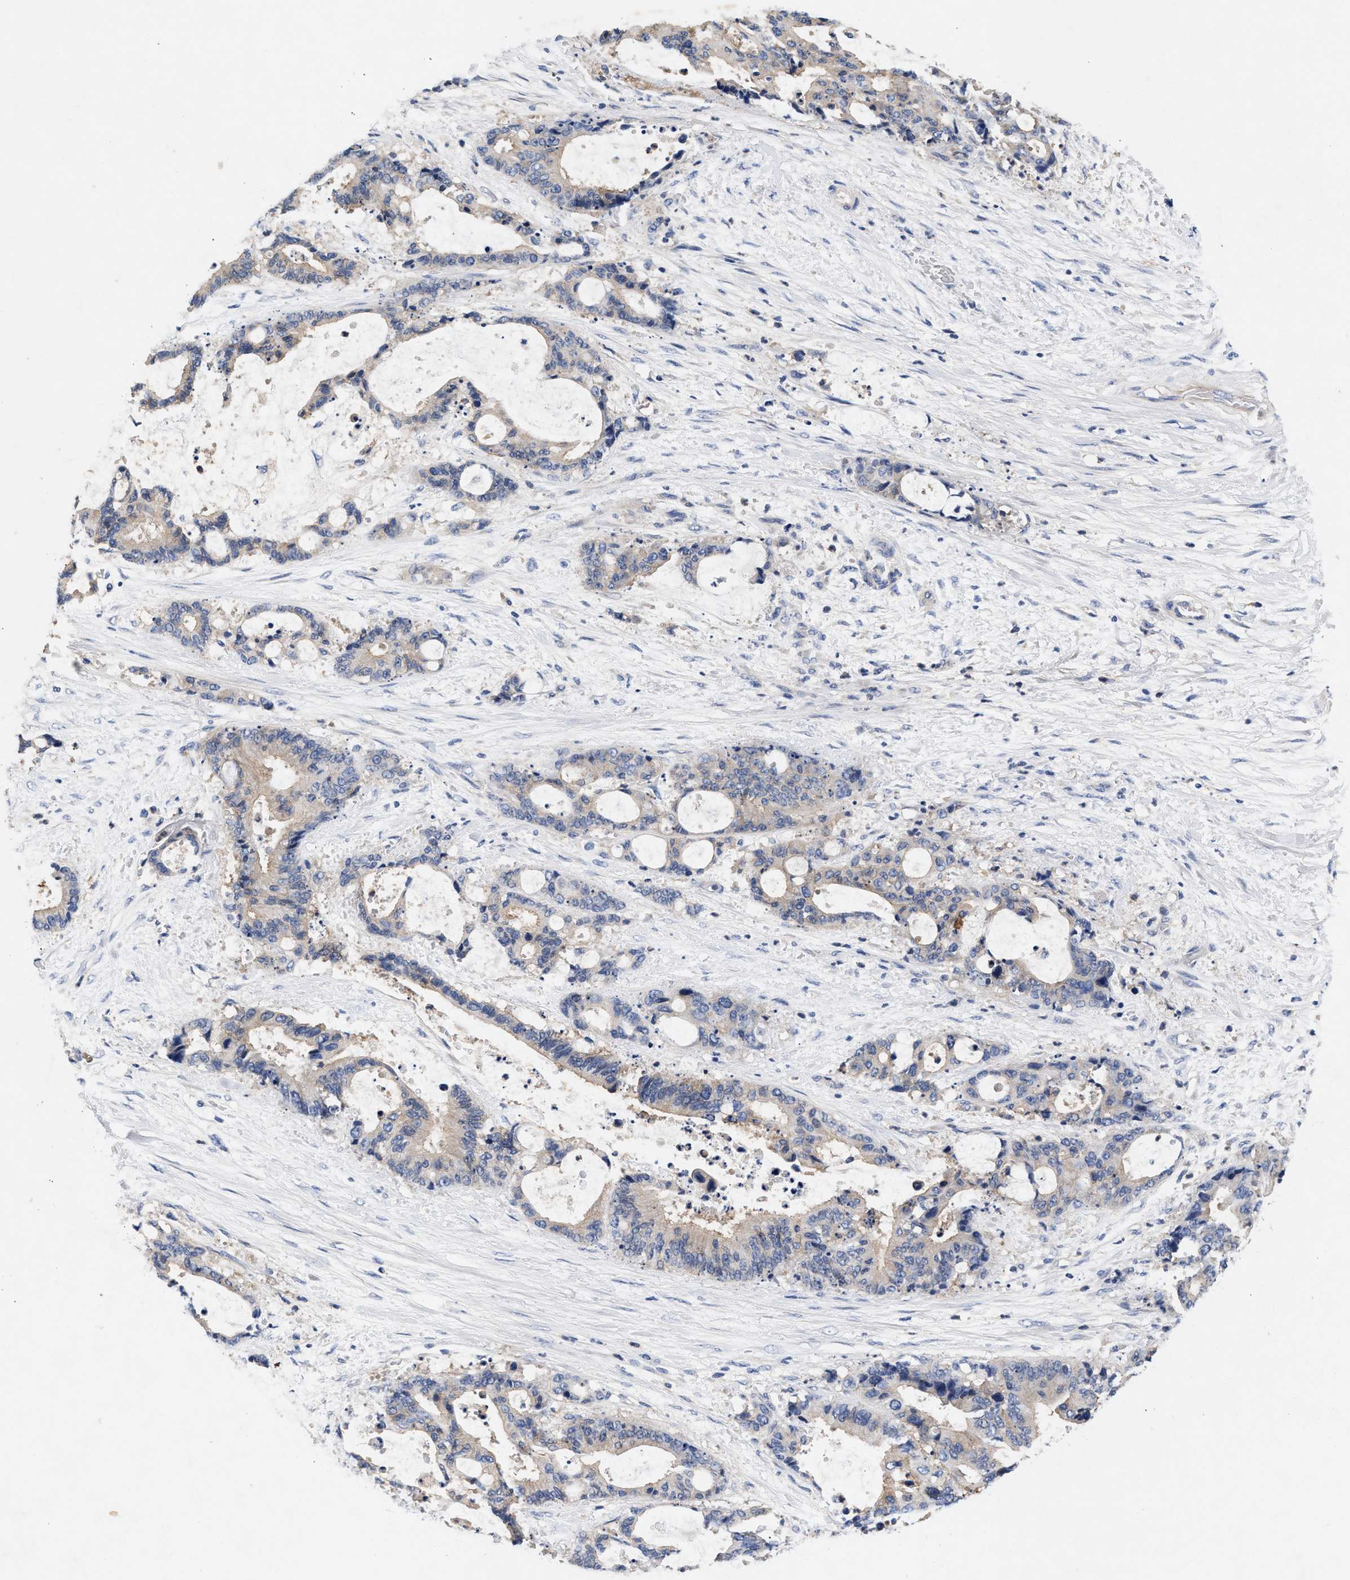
{"staining": {"intensity": "weak", "quantity": "25%-75%", "location": "cytoplasmic/membranous"}, "tissue": "liver cancer", "cell_type": "Tumor cells", "image_type": "cancer", "snomed": [{"axis": "morphology", "description": "Normal tissue, NOS"}, {"axis": "morphology", "description": "Cholangiocarcinoma"}, {"axis": "topography", "description": "Liver"}, {"axis": "topography", "description": "Peripheral nerve tissue"}], "caption": "Immunohistochemistry staining of liver cancer (cholangiocarcinoma), which reveals low levels of weak cytoplasmic/membranous staining in about 25%-75% of tumor cells indicating weak cytoplasmic/membranous protein expression. The staining was performed using DAB (brown) for protein detection and nuclei were counterstained in hematoxylin (blue).", "gene": "GNAI3", "patient": {"sex": "female", "age": 73}}